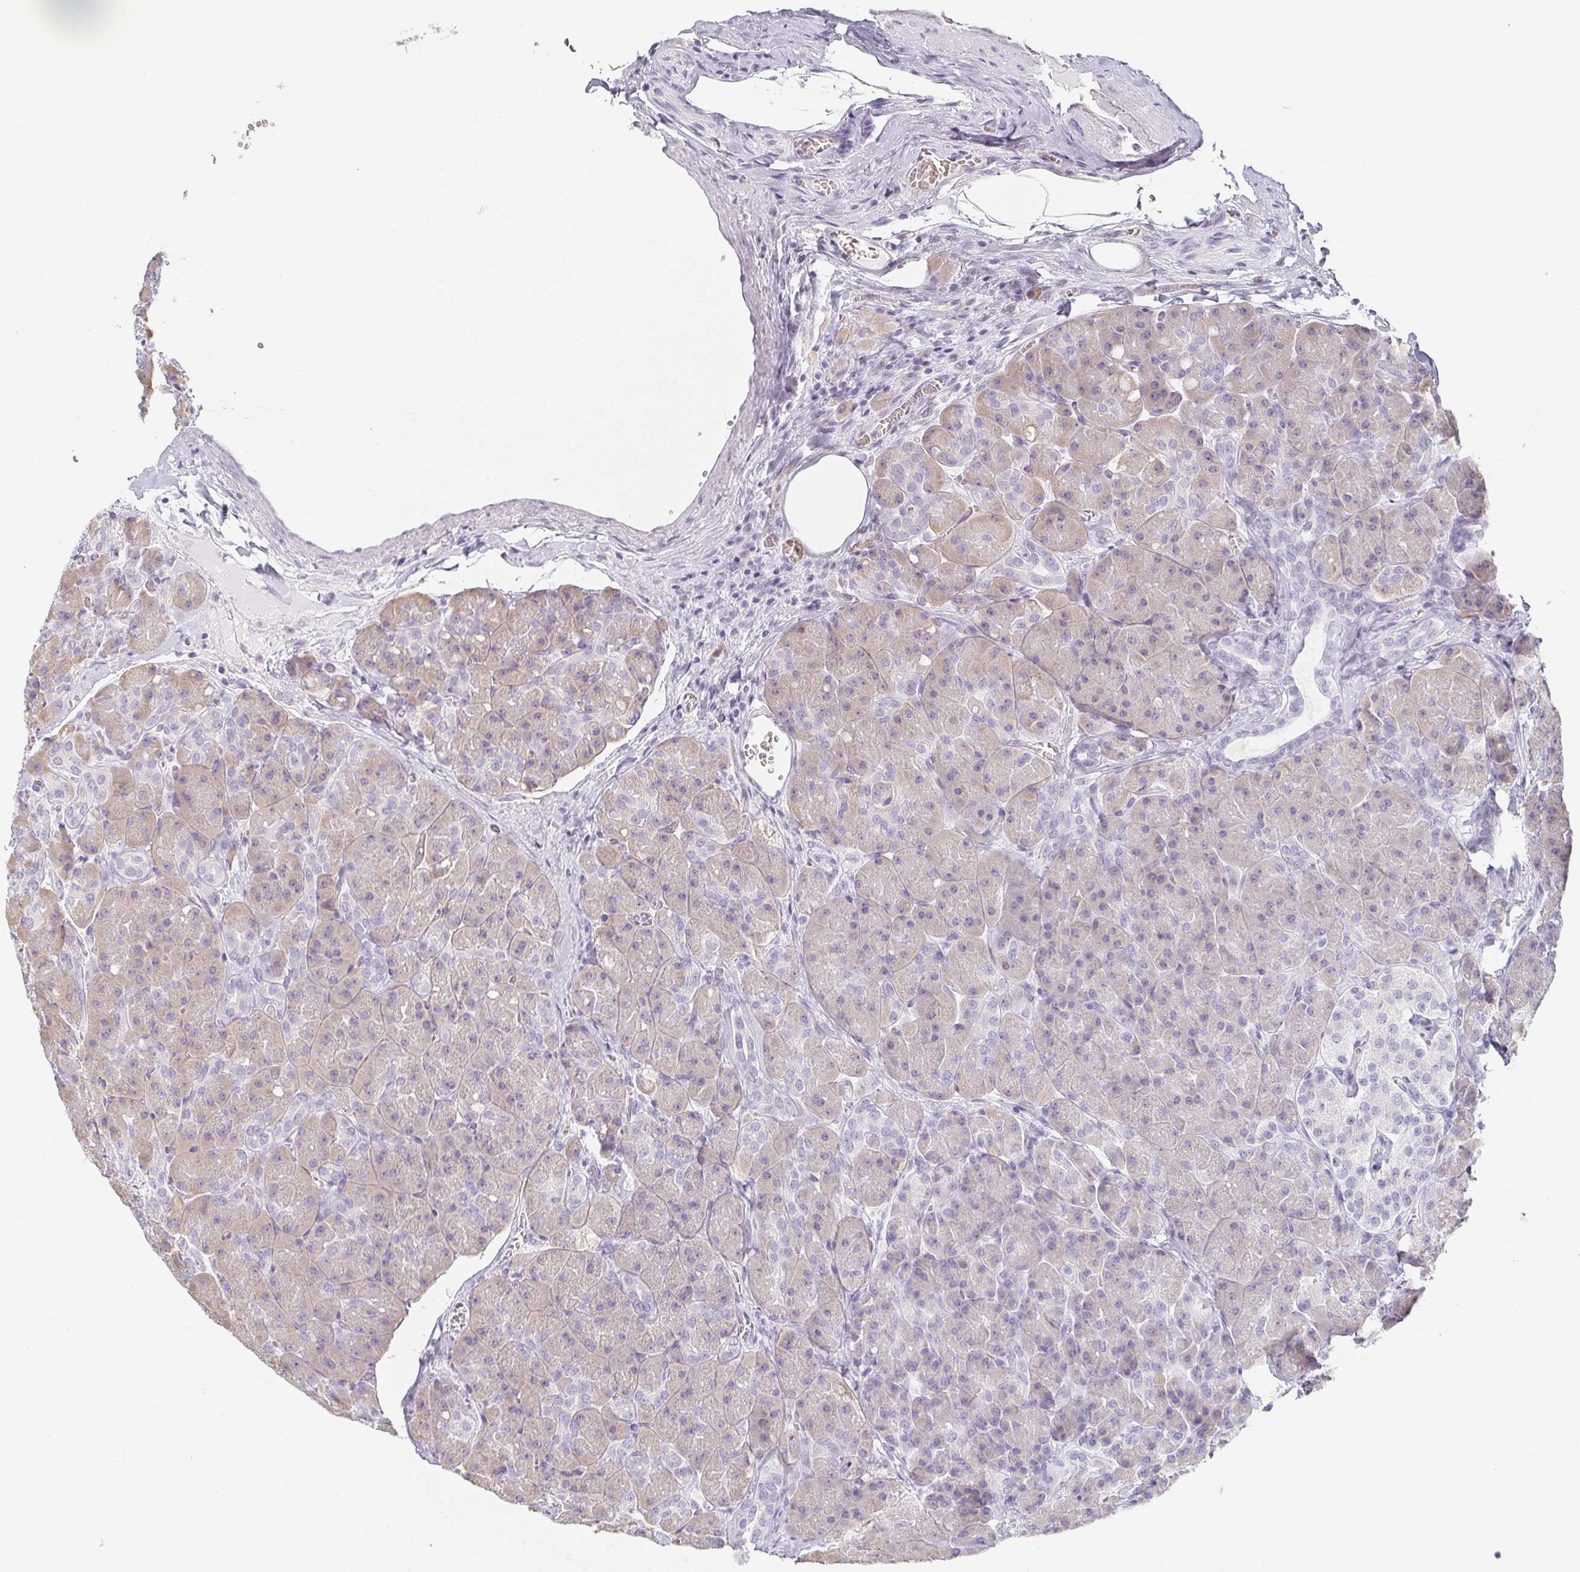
{"staining": {"intensity": "weak", "quantity": "<25%", "location": "cytoplasmic/membranous"}, "tissue": "pancreas", "cell_type": "Exocrine glandular cells", "image_type": "normal", "snomed": [{"axis": "morphology", "description": "Normal tissue, NOS"}, {"axis": "topography", "description": "Pancreas"}], "caption": "Immunohistochemistry image of unremarkable pancreas: human pancreas stained with DAB reveals no significant protein positivity in exocrine glandular cells.", "gene": "PRR27", "patient": {"sex": "male", "age": 55}}